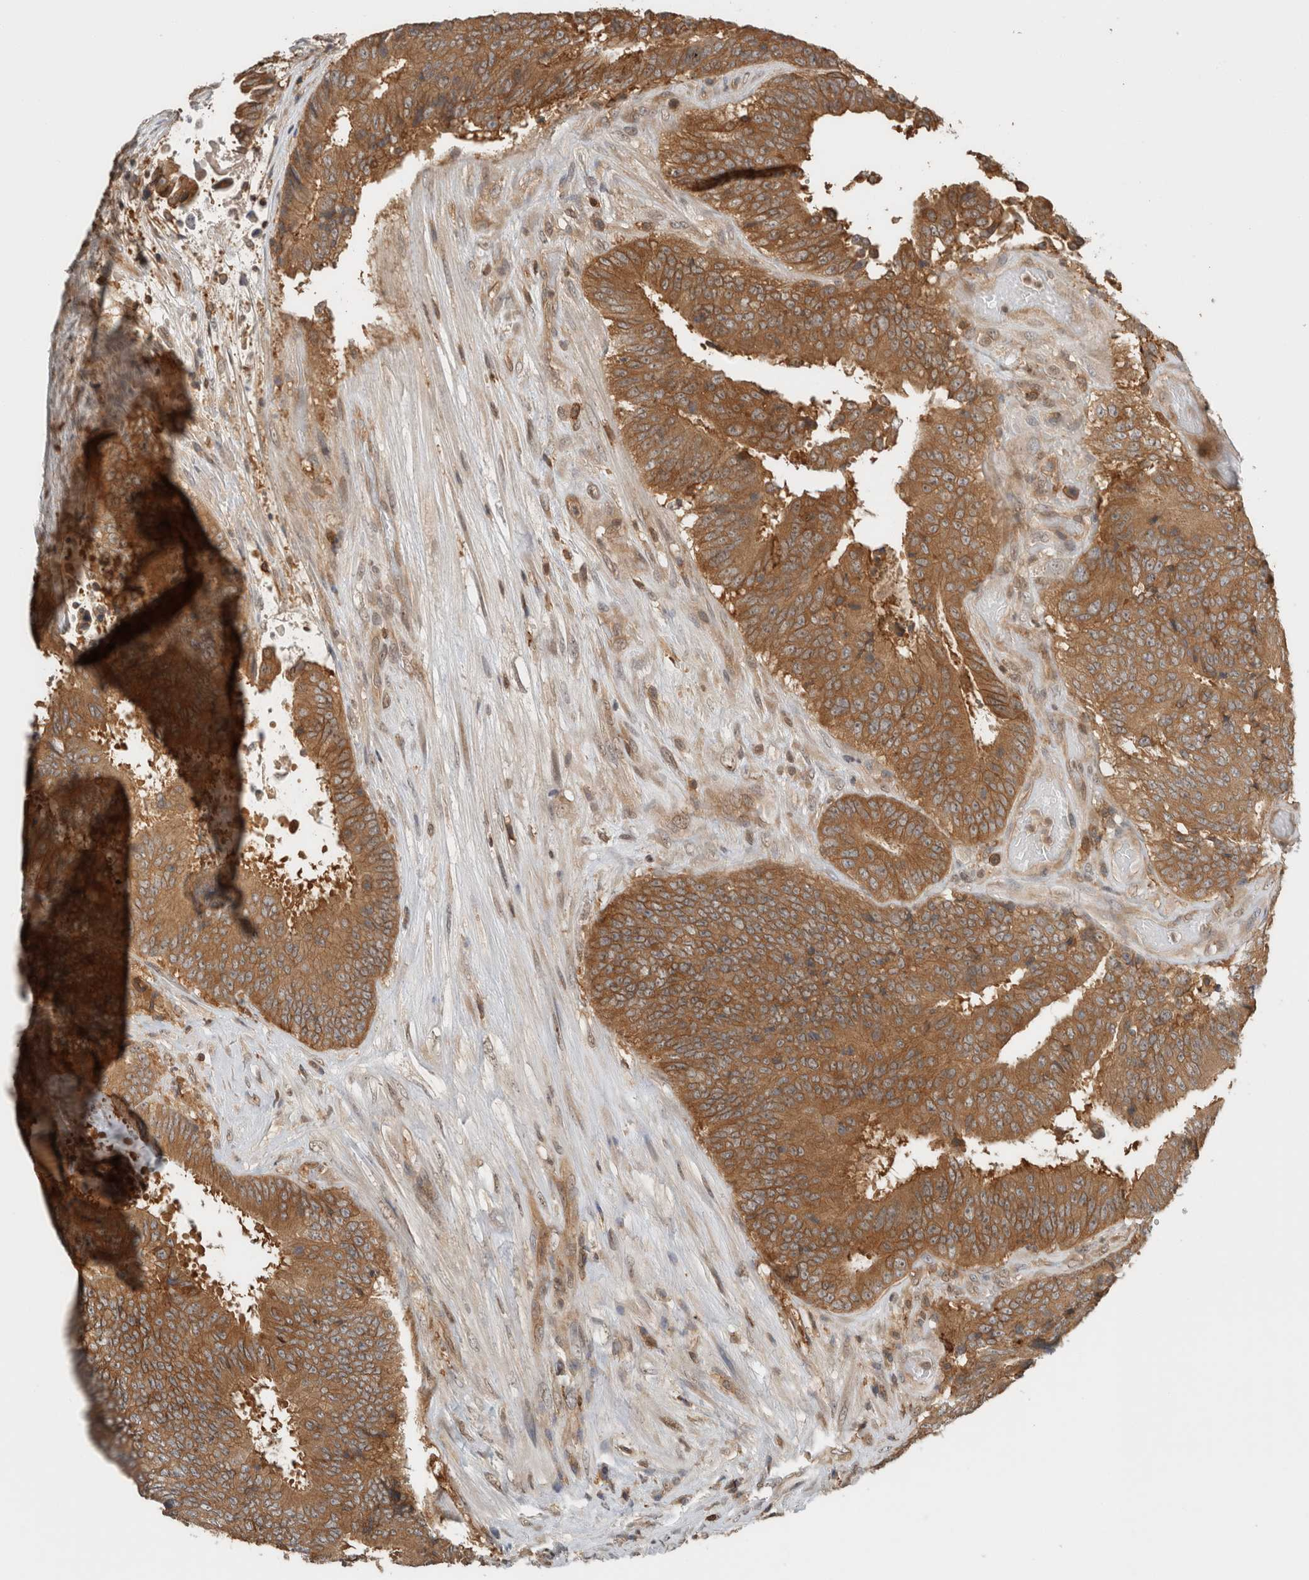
{"staining": {"intensity": "moderate", "quantity": ">75%", "location": "cytoplasmic/membranous"}, "tissue": "colorectal cancer", "cell_type": "Tumor cells", "image_type": "cancer", "snomed": [{"axis": "morphology", "description": "Adenocarcinoma, NOS"}, {"axis": "topography", "description": "Rectum"}], "caption": "This histopathology image reveals immunohistochemistry staining of human adenocarcinoma (colorectal), with medium moderate cytoplasmic/membranous positivity in about >75% of tumor cells.", "gene": "PFDN4", "patient": {"sex": "male", "age": 72}}